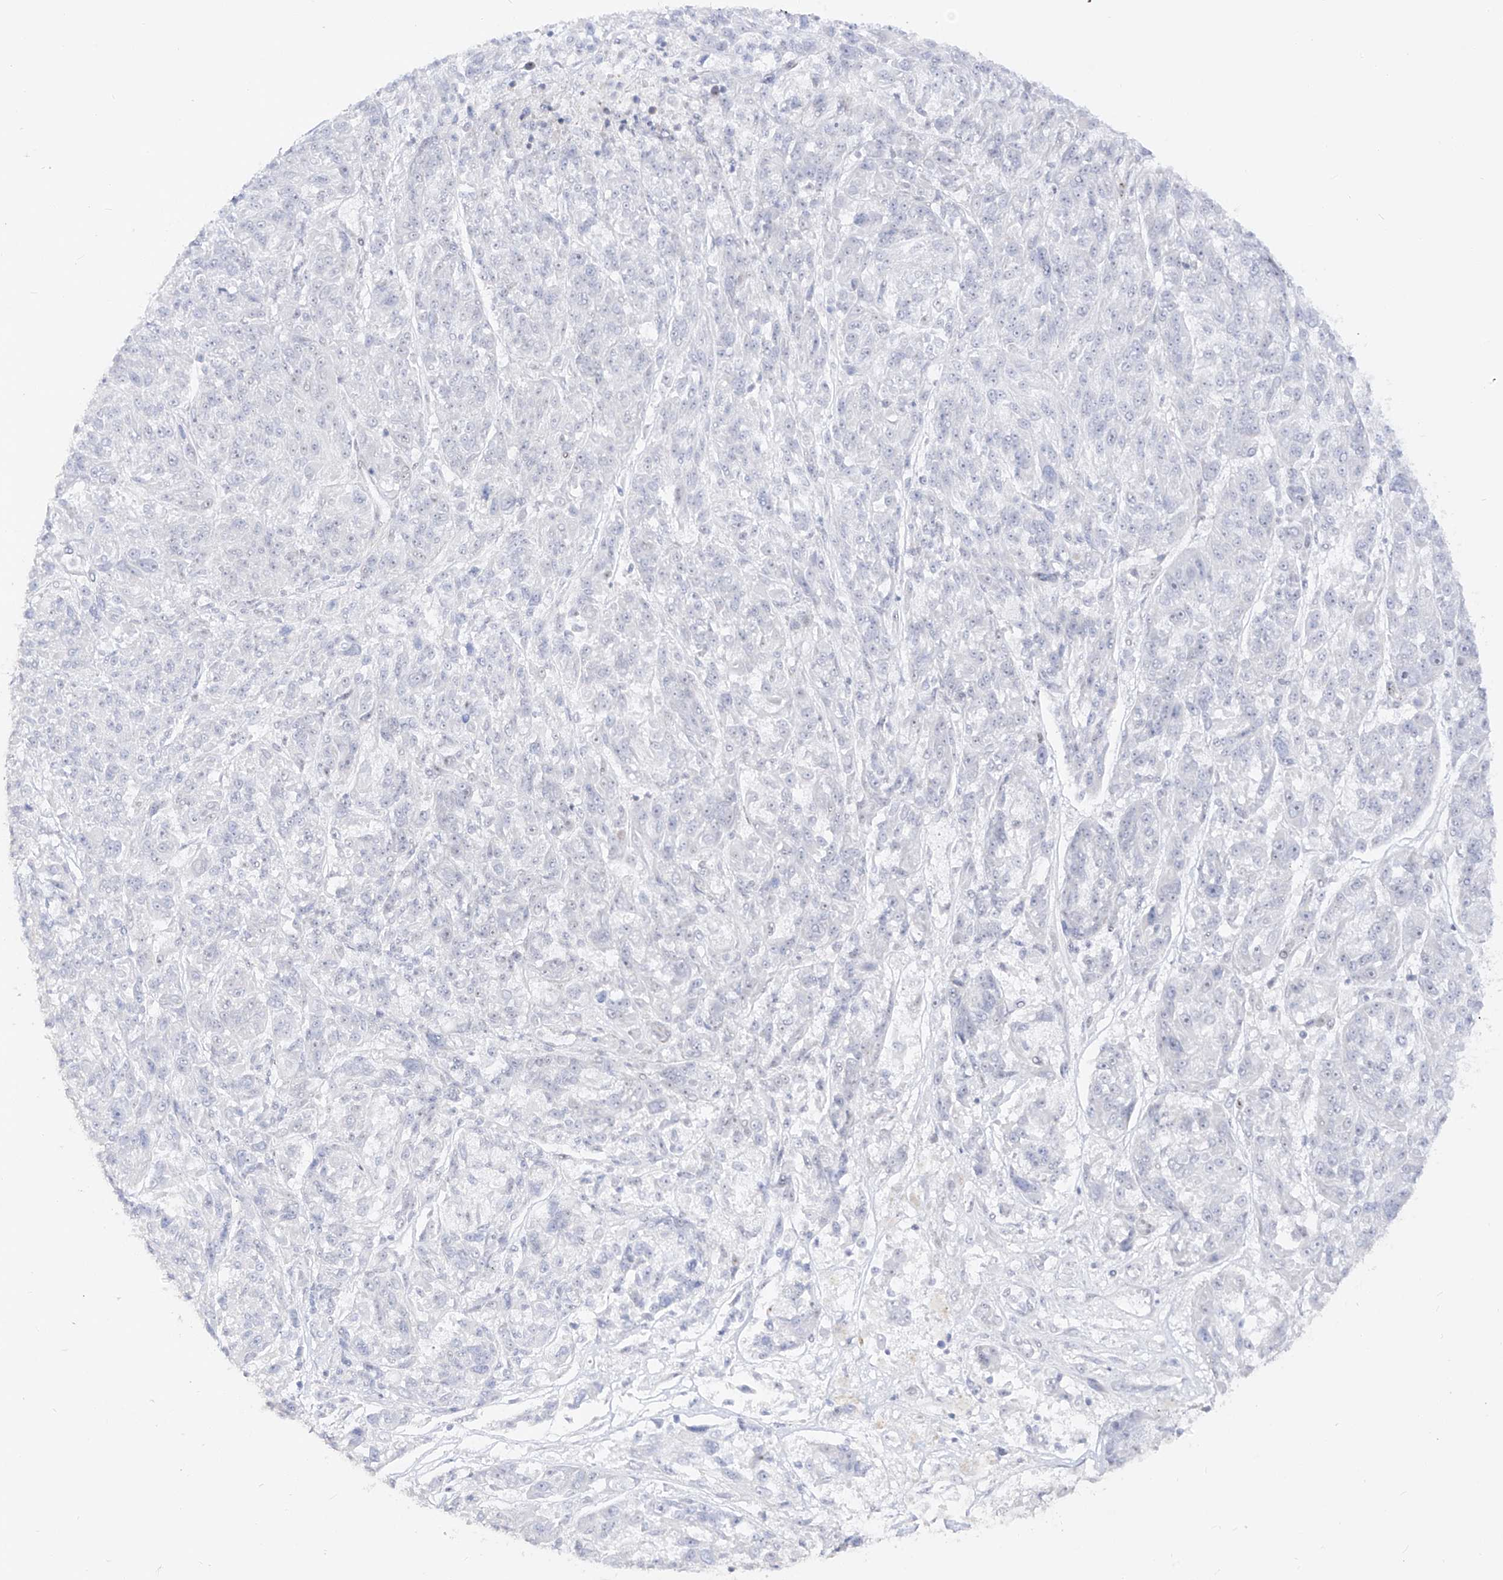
{"staining": {"intensity": "negative", "quantity": "none", "location": "none"}, "tissue": "melanoma", "cell_type": "Tumor cells", "image_type": "cancer", "snomed": [{"axis": "morphology", "description": "Malignant melanoma, NOS"}, {"axis": "topography", "description": "Skin"}], "caption": "Immunohistochemical staining of human malignant melanoma reveals no significant staining in tumor cells.", "gene": "ZNF180", "patient": {"sex": "male", "age": 53}}